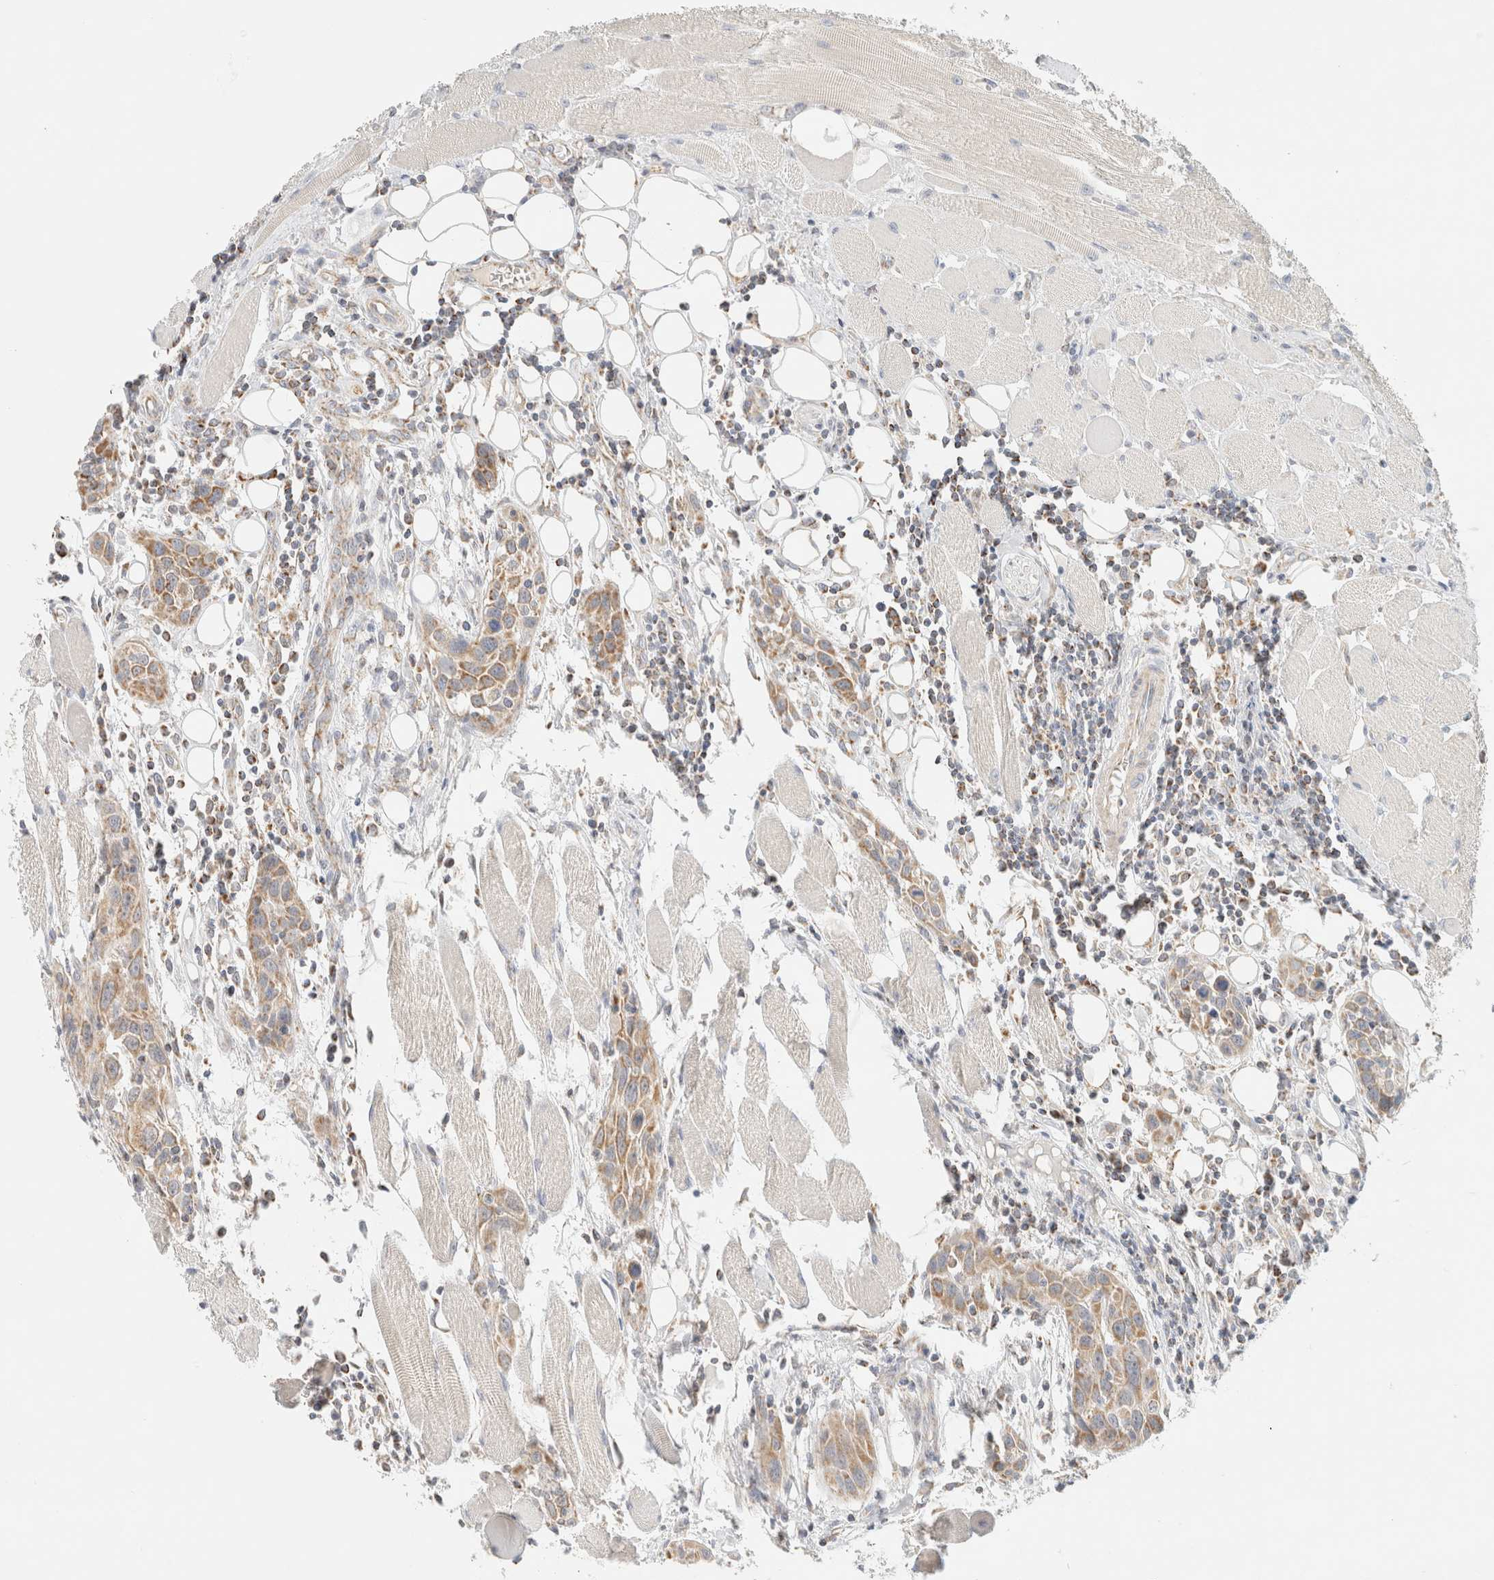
{"staining": {"intensity": "moderate", "quantity": ">75%", "location": "cytoplasmic/membranous"}, "tissue": "head and neck cancer", "cell_type": "Tumor cells", "image_type": "cancer", "snomed": [{"axis": "morphology", "description": "Squamous cell carcinoma, NOS"}, {"axis": "topography", "description": "Oral tissue"}, {"axis": "topography", "description": "Head-Neck"}], "caption": "DAB (3,3'-diaminobenzidine) immunohistochemical staining of human head and neck cancer (squamous cell carcinoma) shows moderate cytoplasmic/membranous protein staining in about >75% of tumor cells. The staining was performed using DAB (3,3'-diaminobenzidine), with brown indicating positive protein expression. Nuclei are stained blue with hematoxylin.", "gene": "HDHD3", "patient": {"sex": "female", "age": 50}}